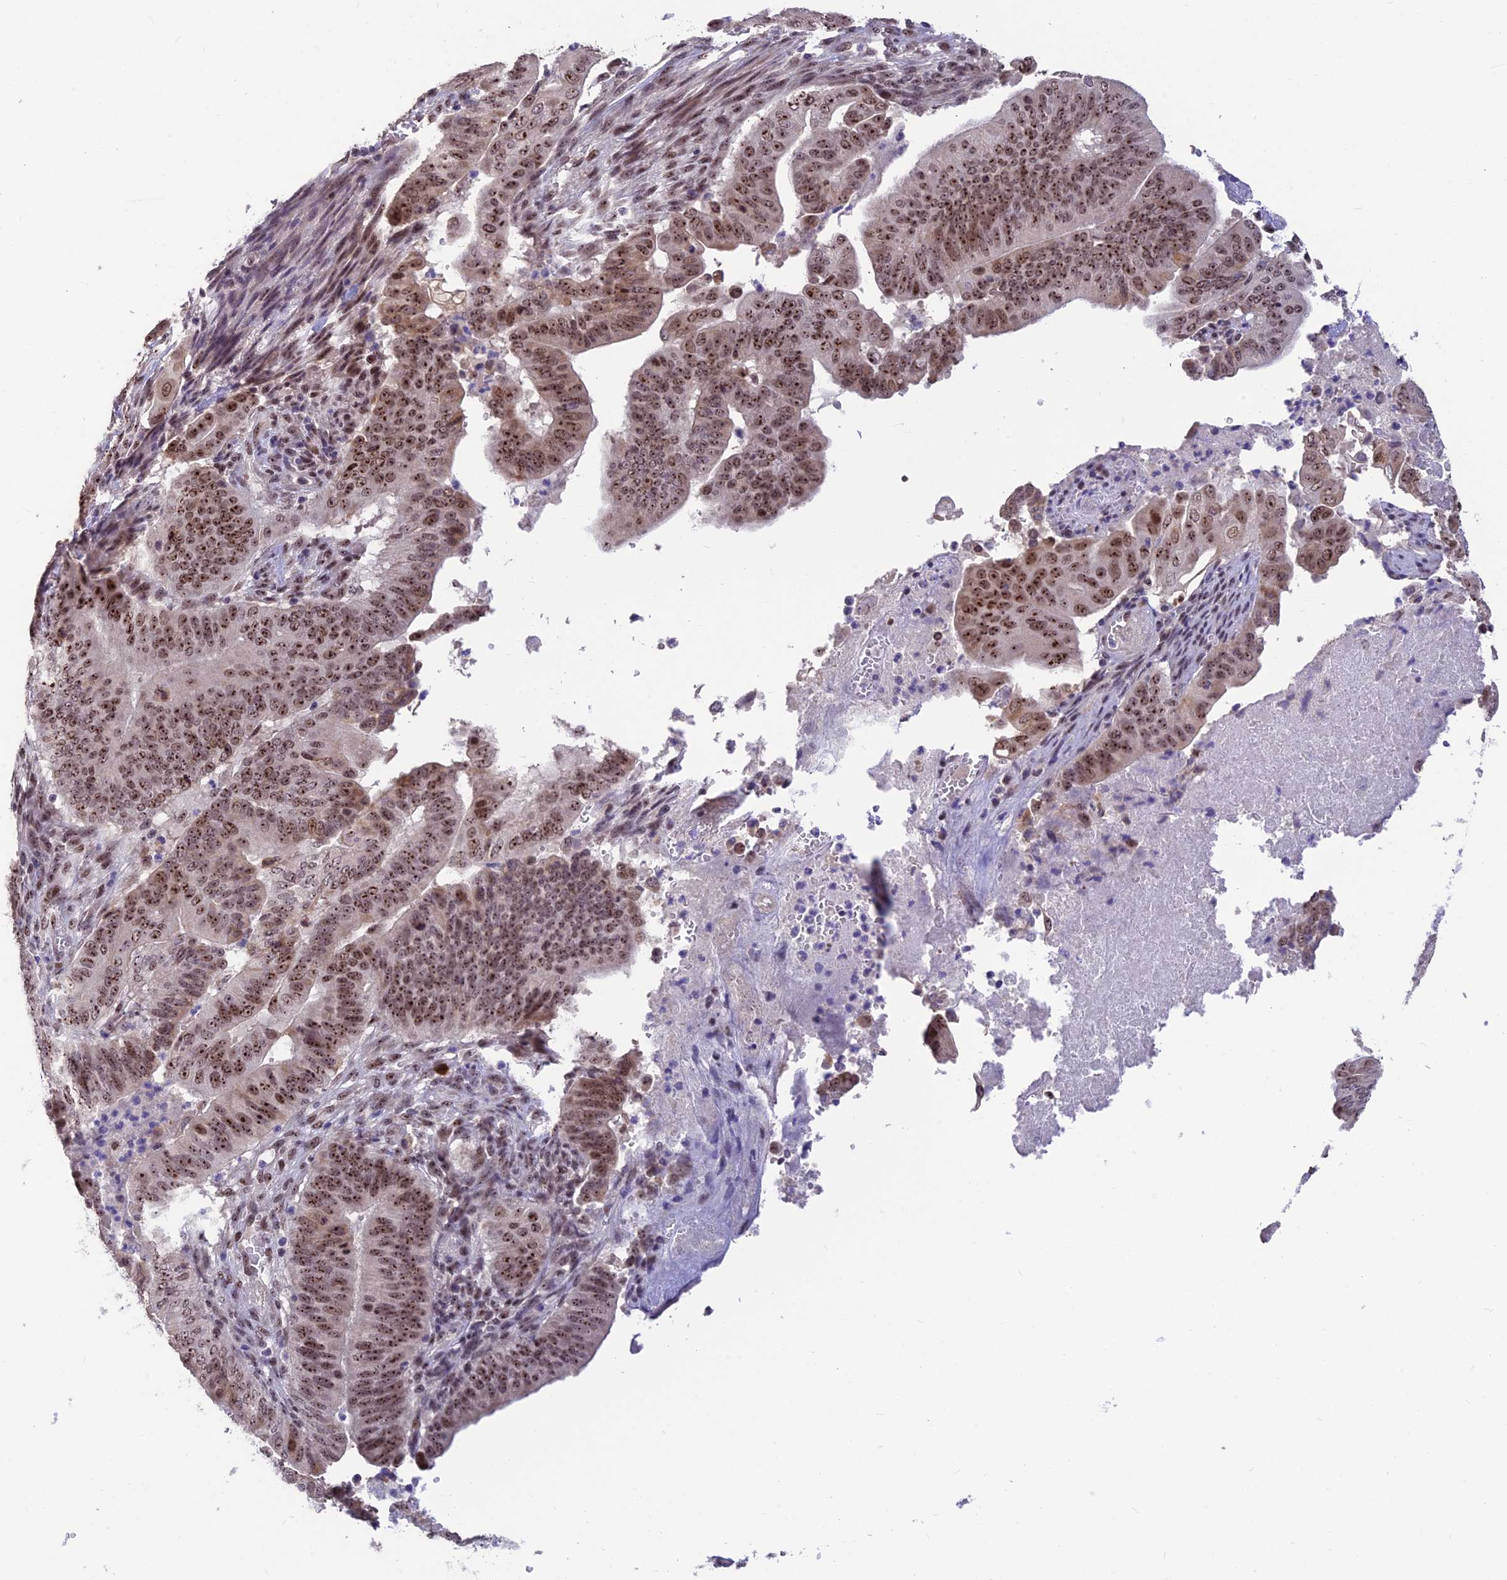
{"staining": {"intensity": "strong", "quantity": ">75%", "location": "nuclear"}, "tissue": "pancreatic cancer", "cell_type": "Tumor cells", "image_type": "cancer", "snomed": [{"axis": "morphology", "description": "Adenocarcinoma, NOS"}, {"axis": "topography", "description": "Pancreas"}], "caption": "The micrograph demonstrates a brown stain indicating the presence of a protein in the nuclear of tumor cells in pancreatic cancer. Using DAB (3,3'-diaminobenzidine) (brown) and hematoxylin (blue) stains, captured at high magnification using brightfield microscopy.", "gene": "POLR1G", "patient": {"sex": "female", "age": 77}}